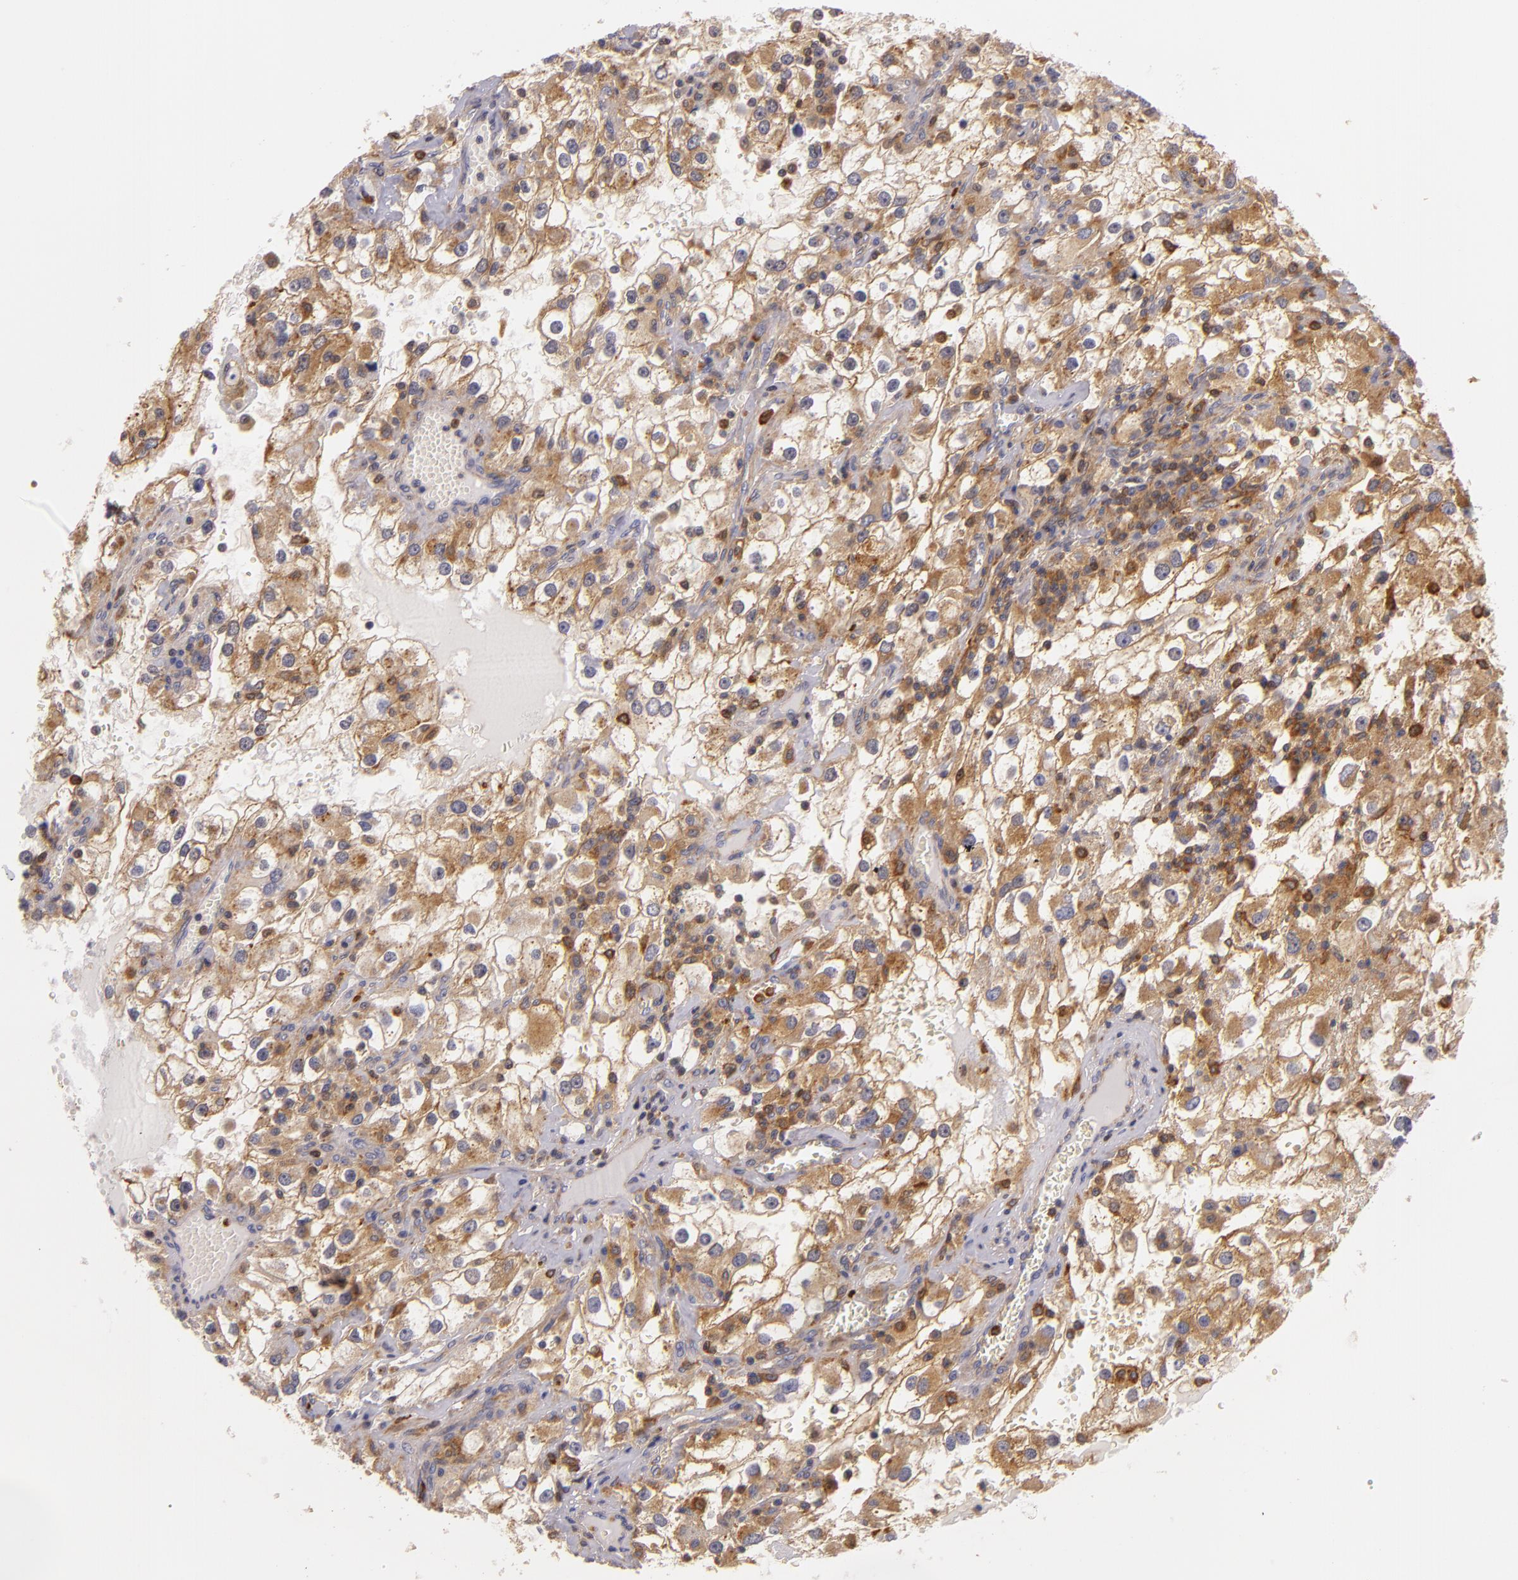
{"staining": {"intensity": "moderate", "quantity": ">75%", "location": "cytoplasmic/membranous"}, "tissue": "renal cancer", "cell_type": "Tumor cells", "image_type": "cancer", "snomed": [{"axis": "morphology", "description": "Adenocarcinoma, NOS"}, {"axis": "topography", "description": "Kidney"}], "caption": "Renal adenocarcinoma tissue exhibits moderate cytoplasmic/membranous positivity in approximately >75% of tumor cells, visualized by immunohistochemistry.", "gene": "TOM1", "patient": {"sex": "female", "age": 52}}